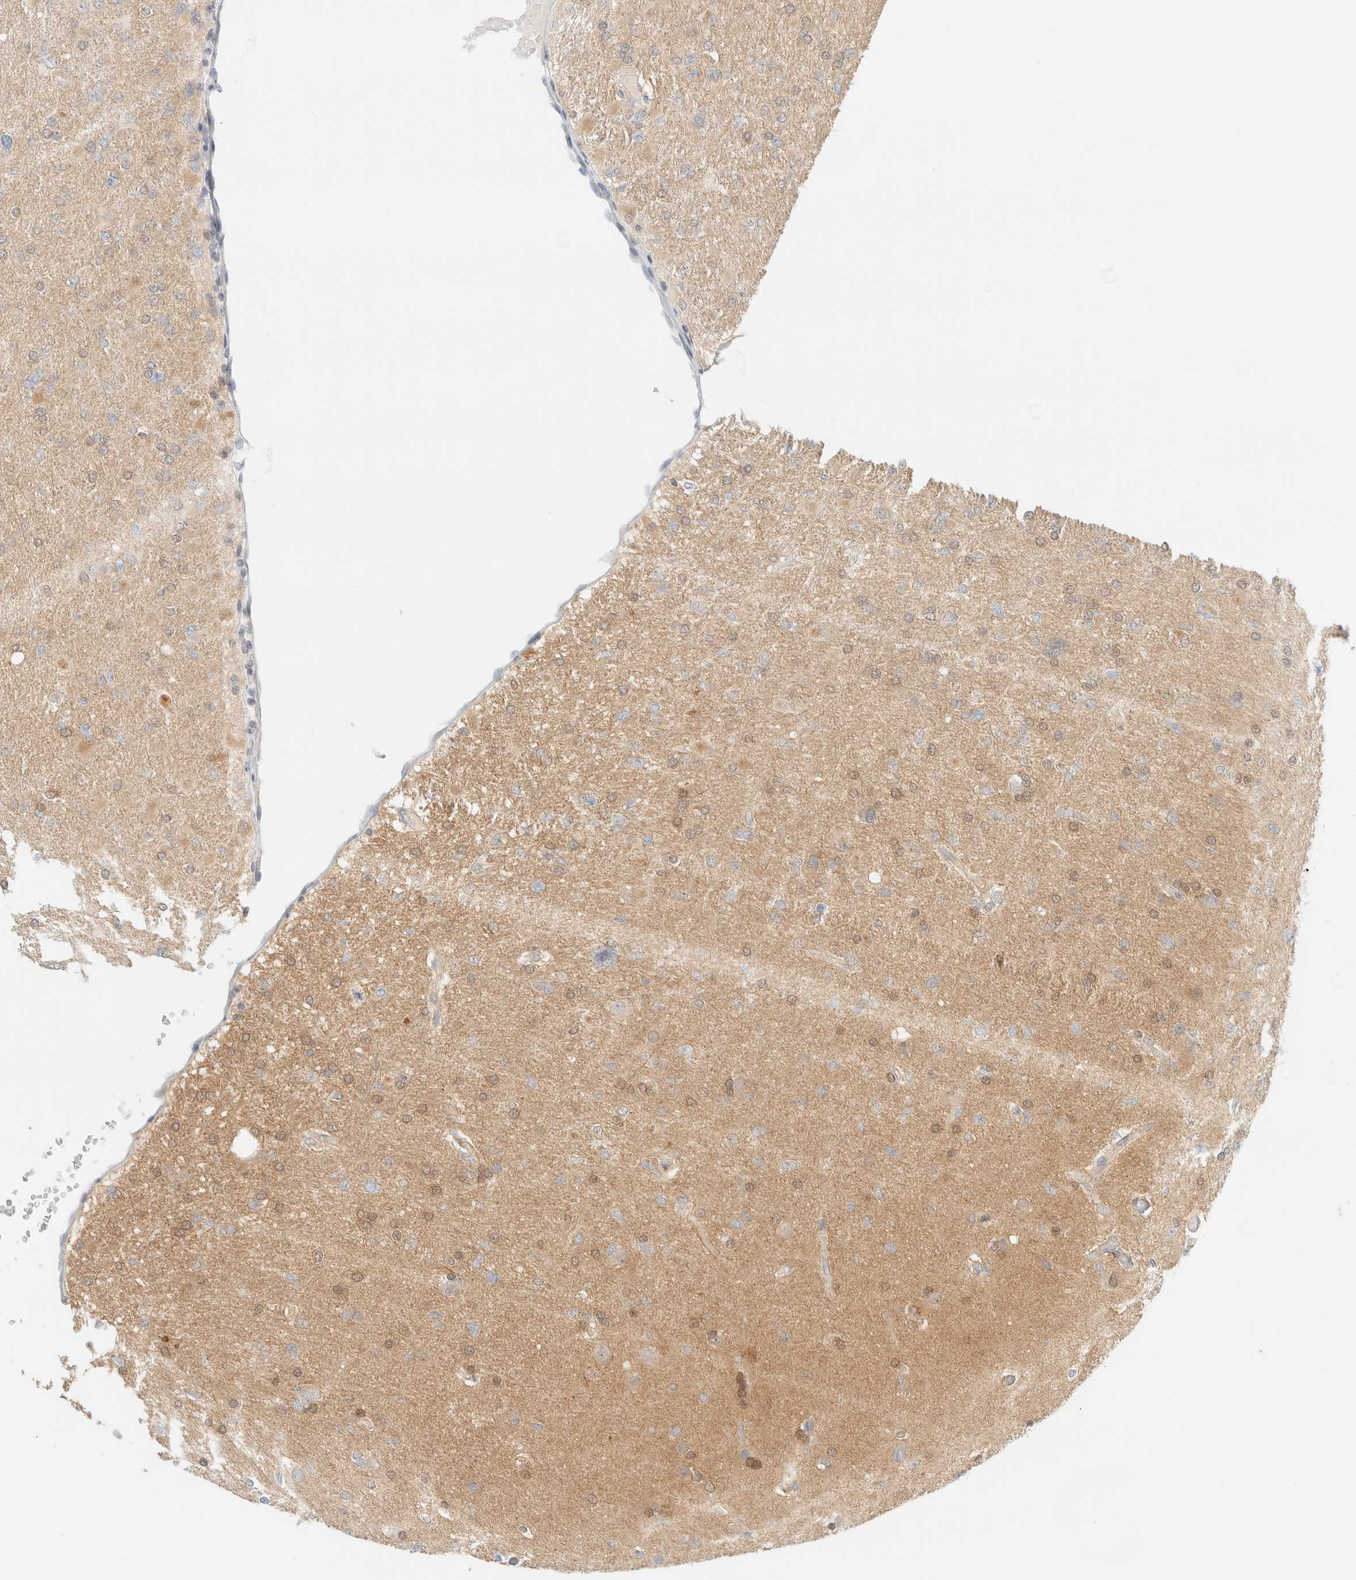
{"staining": {"intensity": "weak", "quantity": "25%-75%", "location": "cytoplasmic/membranous,nuclear"}, "tissue": "glioma", "cell_type": "Tumor cells", "image_type": "cancer", "snomed": [{"axis": "morphology", "description": "Glioma, malignant, High grade"}, {"axis": "topography", "description": "Cerebral cortex"}], "caption": "Immunohistochemical staining of human glioma reveals weak cytoplasmic/membranous and nuclear protein expression in about 25%-75% of tumor cells. The protein is stained brown, and the nuclei are stained in blue (DAB (3,3'-diaminobenzidine) IHC with brightfield microscopy, high magnification).", "gene": "PCYT2", "patient": {"sex": "female", "age": 36}}